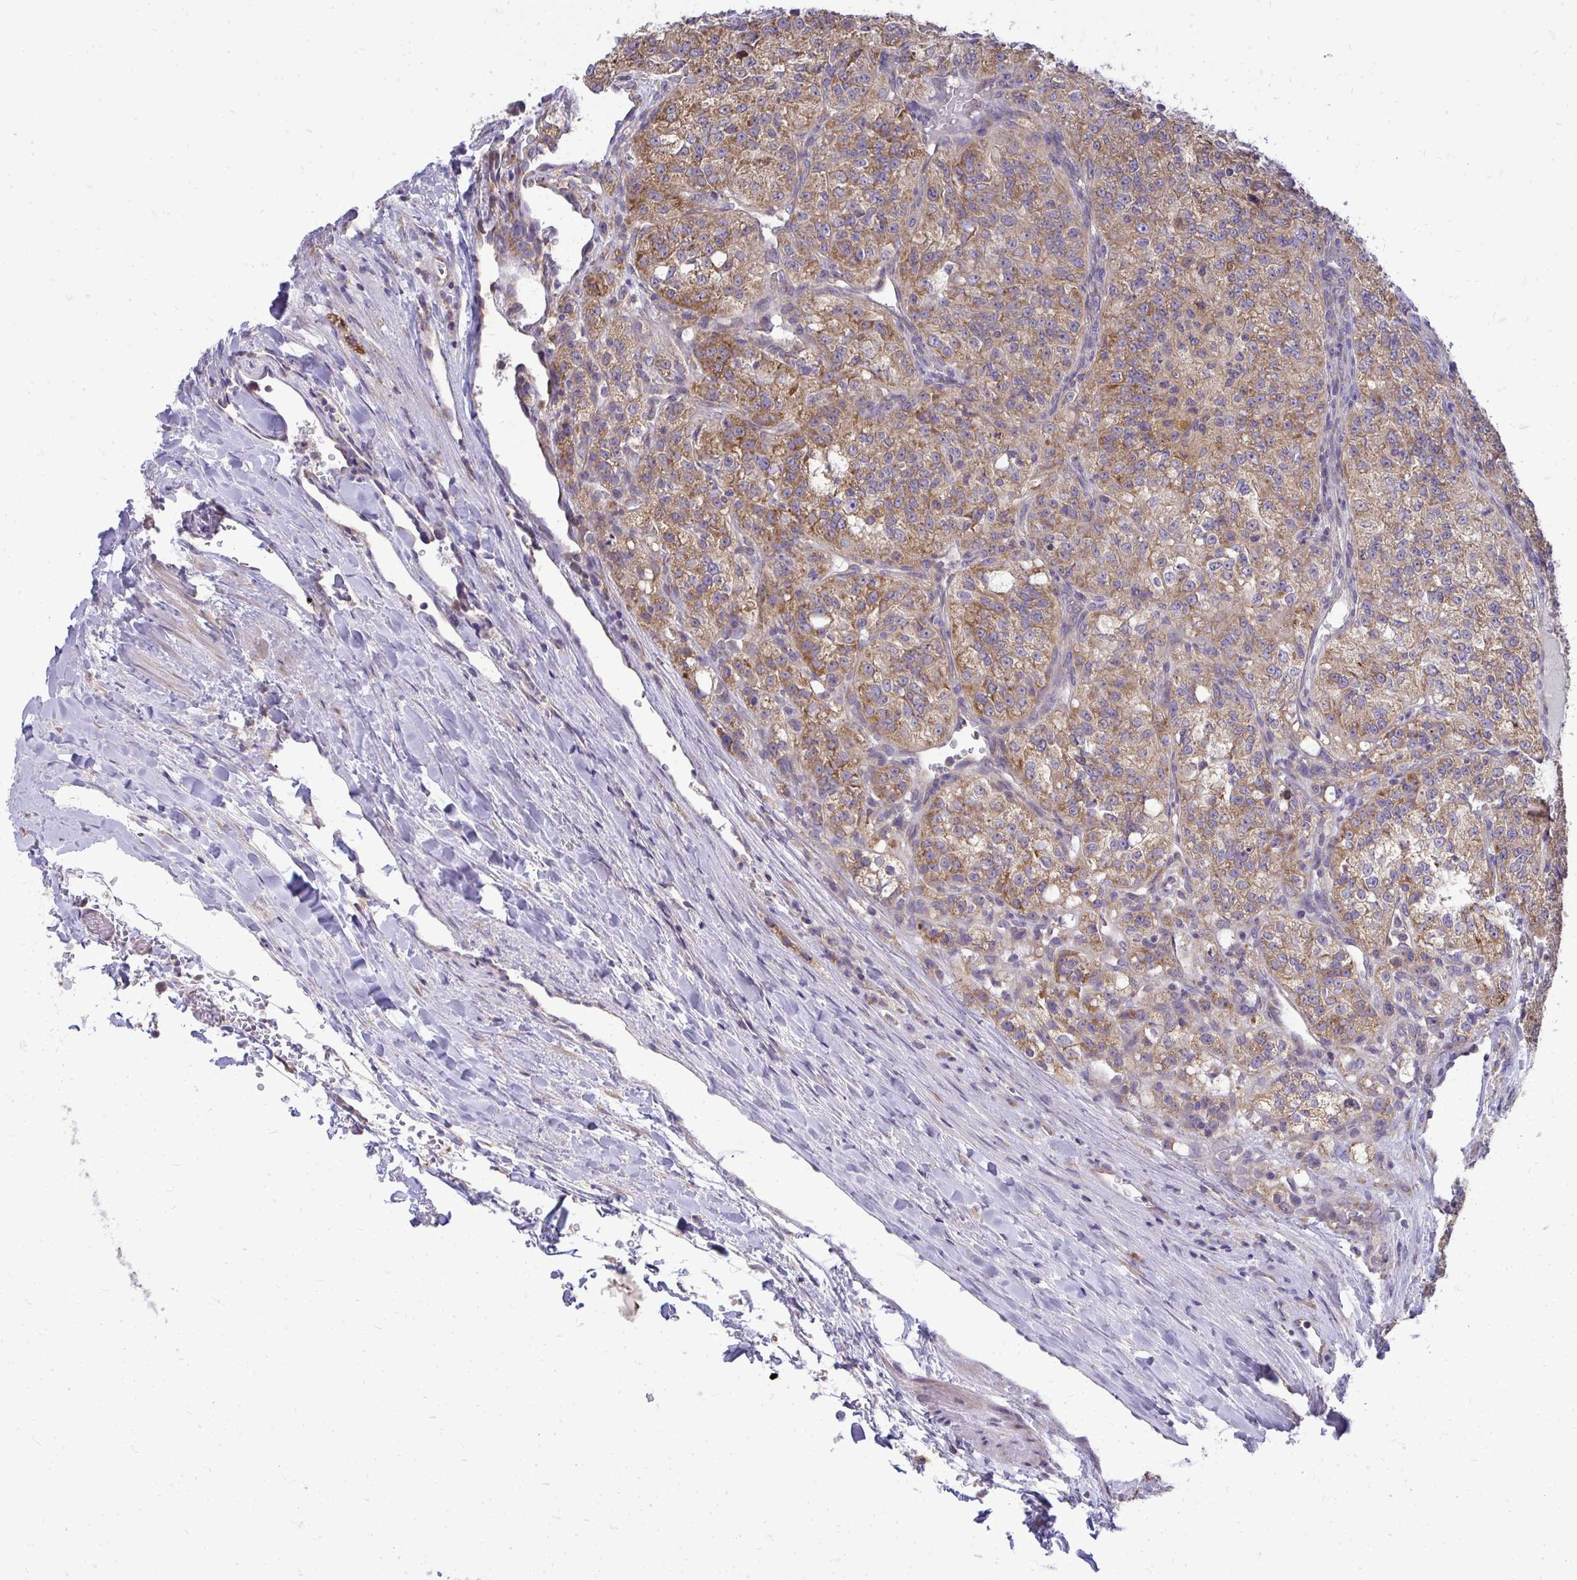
{"staining": {"intensity": "moderate", "quantity": ">75%", "location": "cytoplasmic/membranous"}, "tissue": "renal cancer", "cell_type": "Tumor cells", "image_type": "cancer", "snomed": [{"axis": "morphology", "description": "Adenocarcinoma, NOS"}, {"axis": "topography", "description": "Kidney"}], "caption": "This photomicrograph reveals immunohistochemistry (IHC) staining of renal cancer (adenocarcinoma), with medium moderate cytoplasmic/membranous positivity in approximately >75% of tumor cells.", "gene": "RPLP2", "patient": {"sex": "female", "age": 63}}